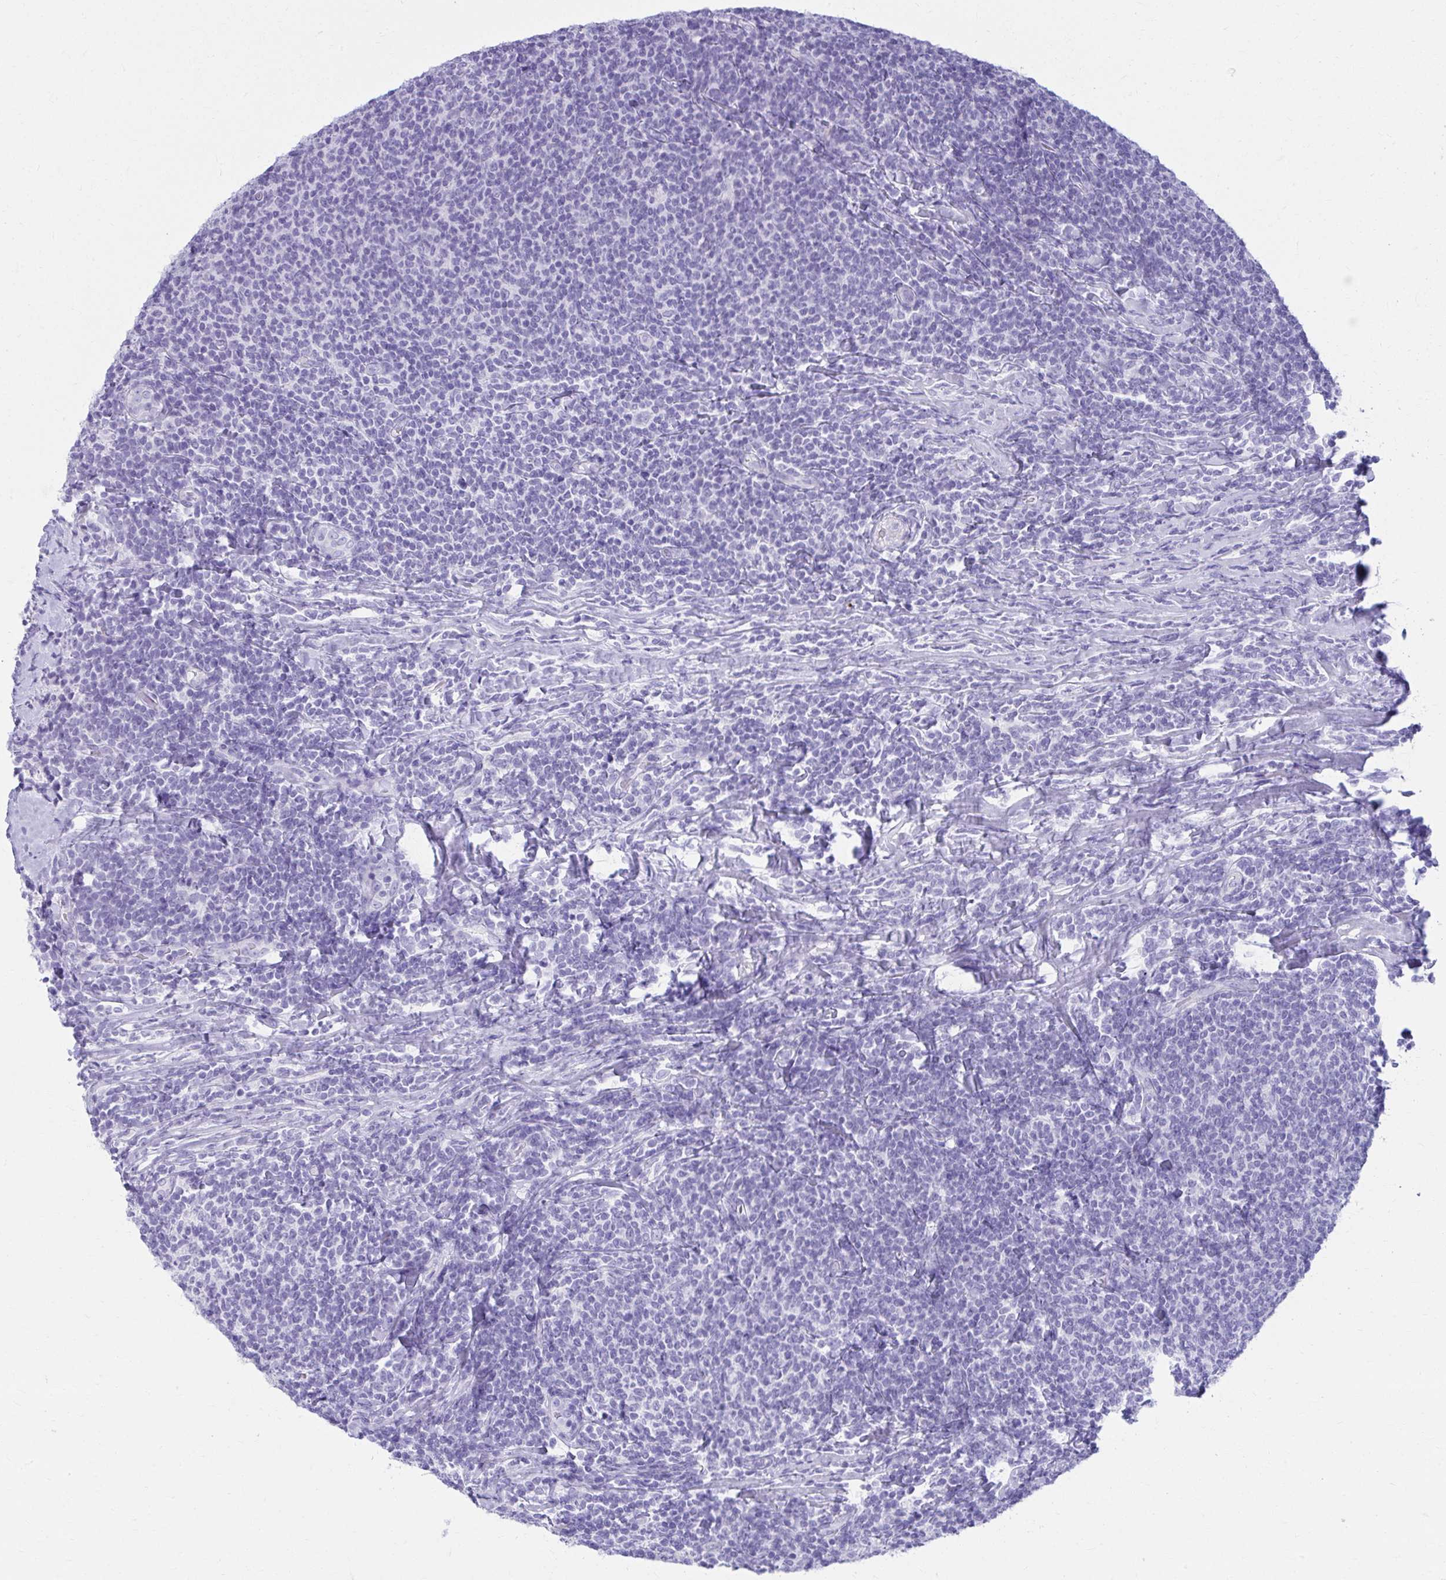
{"staining": {"intensity": "negative", "quantity": "none", "location": "none"}, "tissue": "lymphoma", "cell_type": "Tumor cells", "image_type": "cancer", "snomed": [{"axis": "morphology", "description": "Malignant lymphoma, non-Hodgkin's type, Low grade"}, {"axis": "topography", "description": "Lymph node"}], "caption": "This is an immunohistochemistry (IHC) image of low-grade malignant lymphoma, non-Hodgkin's type. There is no positivity in tumor cells.", "gene": "ATP4B", "patient": {"sex": "male", "age": 52}}